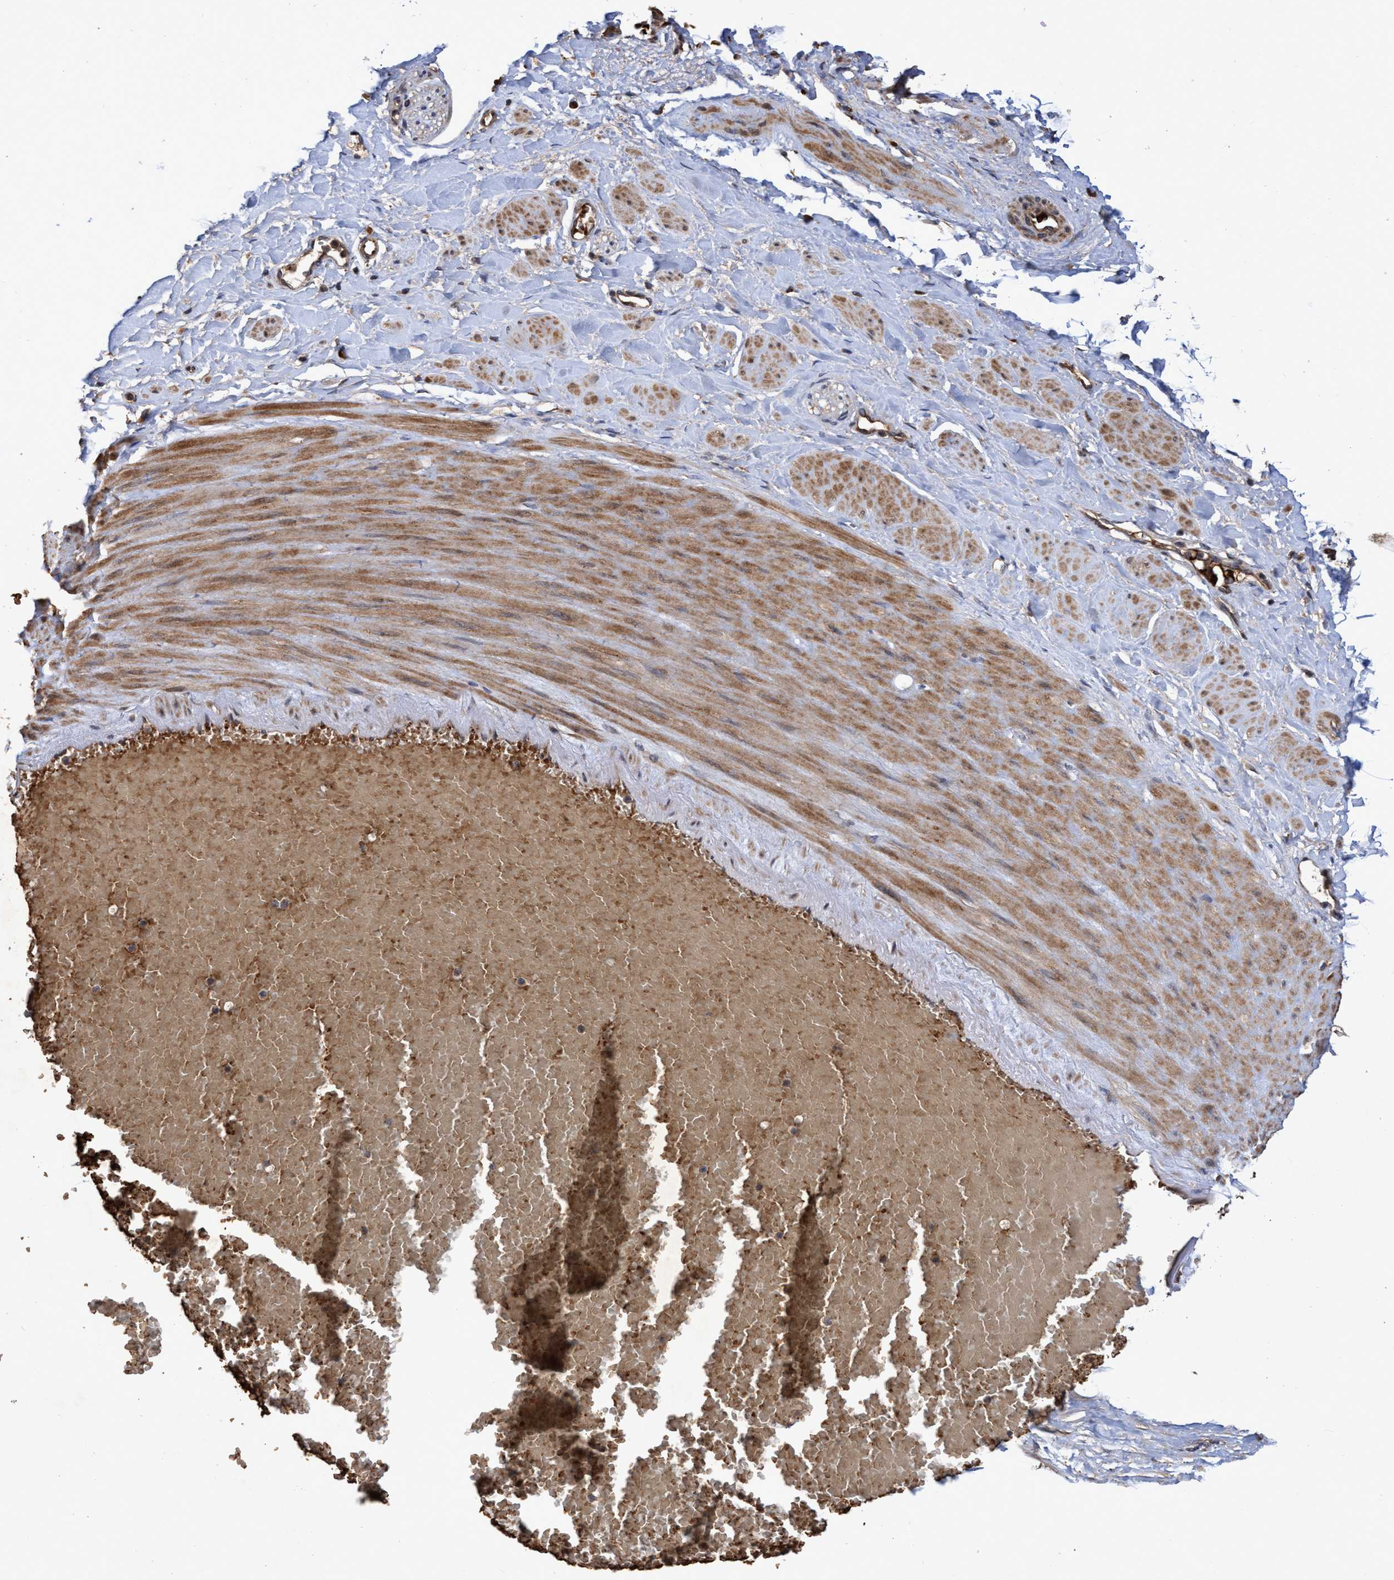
{"staining": {"intensity": "moderate", "quantity": ">75%", "location": "cytoplasmic/membranous"}, "tissue": "adipose tissue", "cell_type": "Adipocytes", "image_type": "normal", "snomed": [{"axis": "morphology", "description": "Normal tissue, NOS"}, {"axis": "topography", "description": "Soft tissue"}, {"axis": "topography", "description": "Vascular tissue"}], "caption": "IHC staining of unremarkable adipose tissue, which demonstrates medium levels of moderate cytoplasmic/membranous staining in approximately >75% of adipocytes indicating moderate cytoplasmic/membranous protein expression. The staining was performed using DAB (3,3'-diaminobenzidine) (brown) for protein detection and nuclei were counterstained in hematoxylin (blue).", "gene": "CHMP6", "patient": {"sex": "female", "age": 35}}